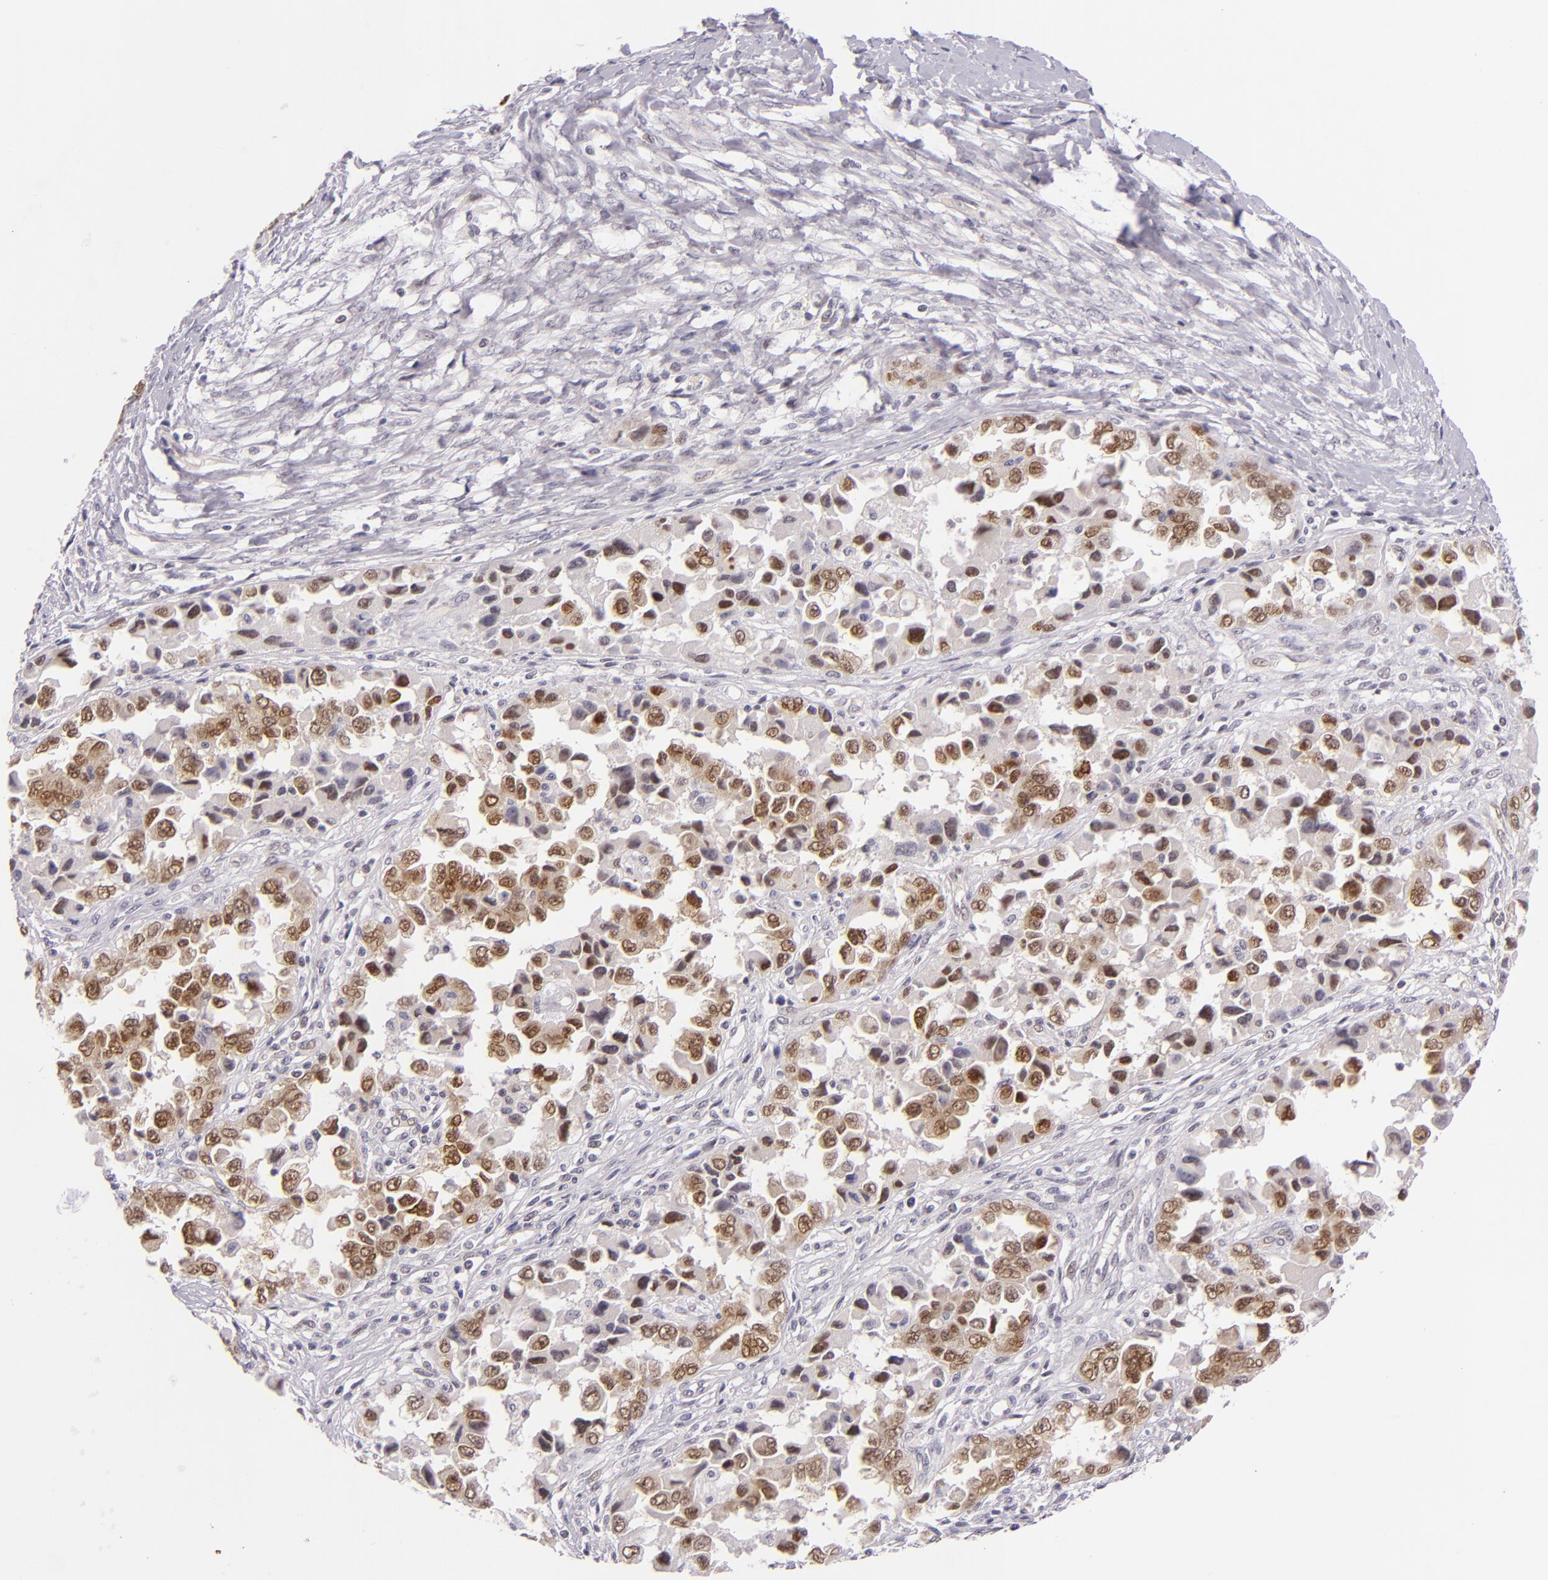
{"staining": {"intensity": "moderate", "quantity": "25%-75%", "location": "cytoplasmic/membranous,nuclear"}, "tissue": "ovarian cancer", "cell_type": "Tumor cells", "image_type": "cancer", "snomed": [{"axis": "morphology", "description": "Cystadenocarcinoma, serous, NOS"}, {"axis": "topography", "description": "Ovary"}], "caption": "DAB (3,3'-diaminobenzidine) immunohistochemical staining of ovarian cancer shows moderate cytoplasmic/membranous and nuclear protein positivity in approximately 25%-75% of tumor cells.", "gene": "BCL3", "patient": {"sex": "female", "age": 84}}